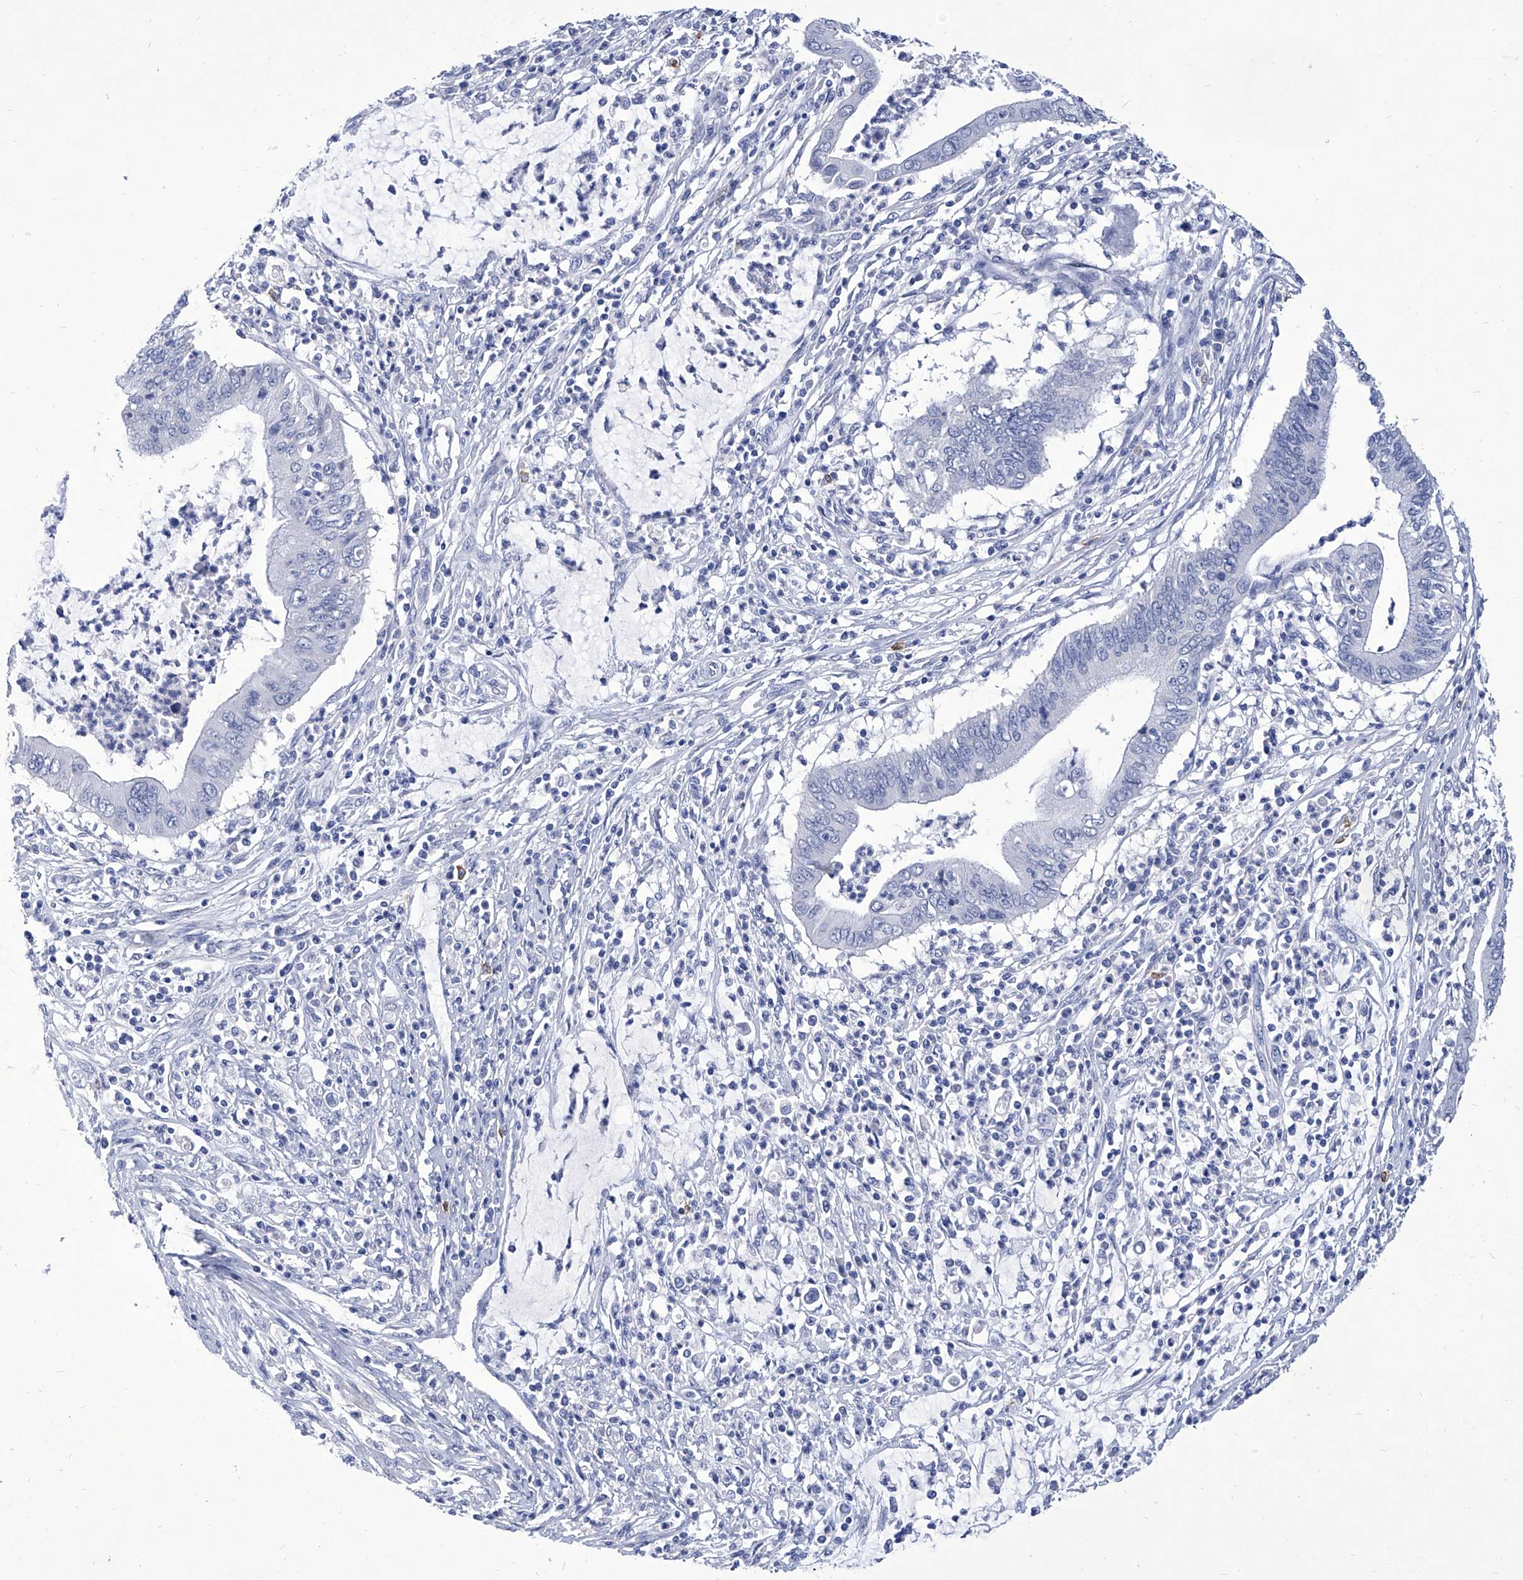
{"staining": {"intensity": "negative", "quantity": "none", "location": "none"}, "tissue": "cervical cancer", "cell_type": "Tumor cells", "image_type": "cancer", "snomed": [{"axis": "morphology", "description": "Adenocarcinoma, NOS"}, {"axis": "topography", "description": "Cervix"}], "caption": "Micrograph shows no protein positivity in tumor cells of cervical cancer (adenocarcinoma) tissue.", "gene": "IFNL2", "patient": {"sex": "female", "age": 36}}